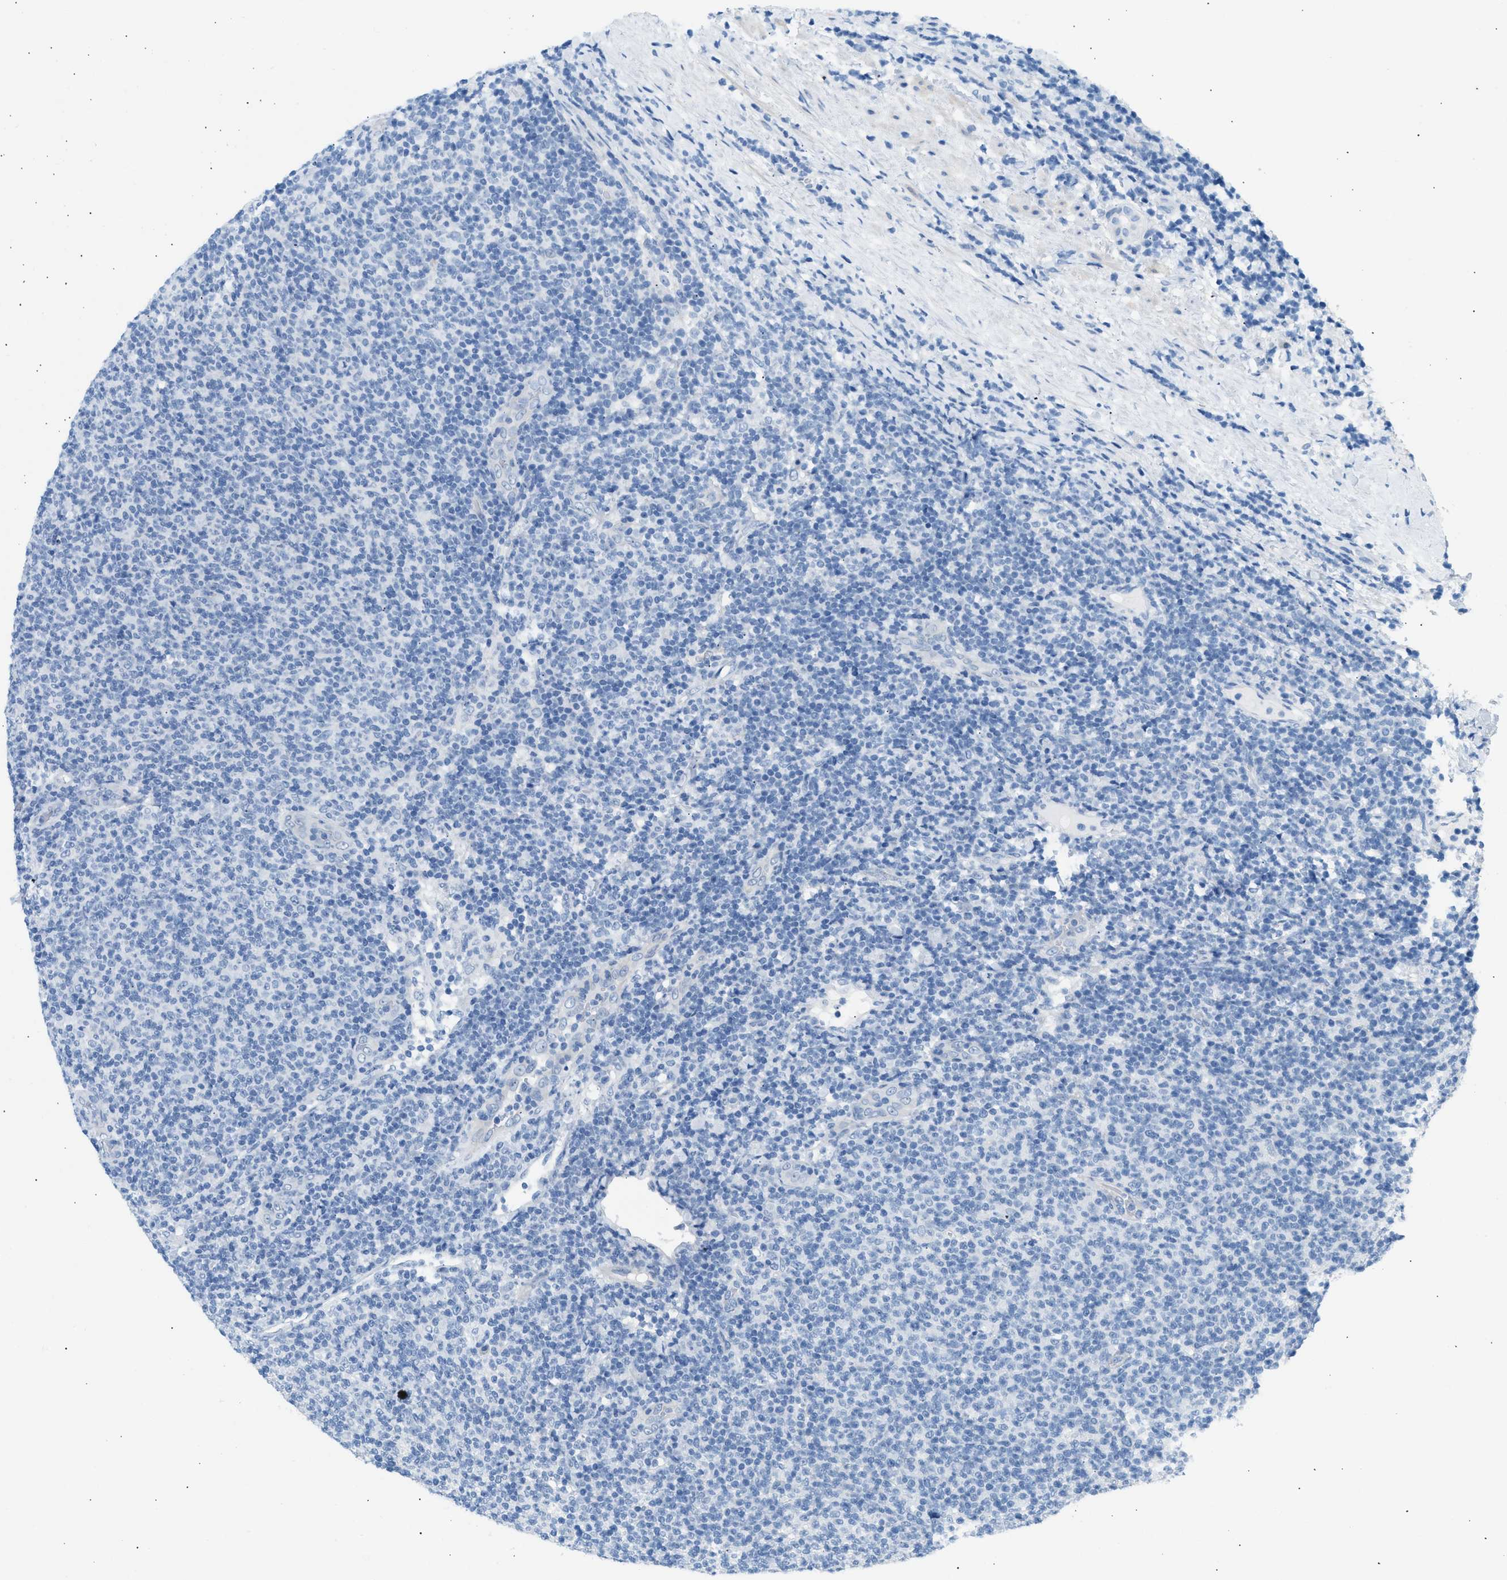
{"staining": {"intensity": "negative", "quantity": "none", "location": "none"}, "tissue": "lymphoma", "cell_type": "Tumor cells", "image_type": "cancer", "snomed": [{"axis": "morphology", "description": "Malignant lymphoma, non-Hodgkin's type, Low grade"}, {"axis": "topography", "description": "Lymph node"}], "caption": "This is an immunohistochemistry image of lymphoma. There is no positivity in tumor cells.", "gene": "SPAM1", "patient": {"sex": "male", "age": 66}}